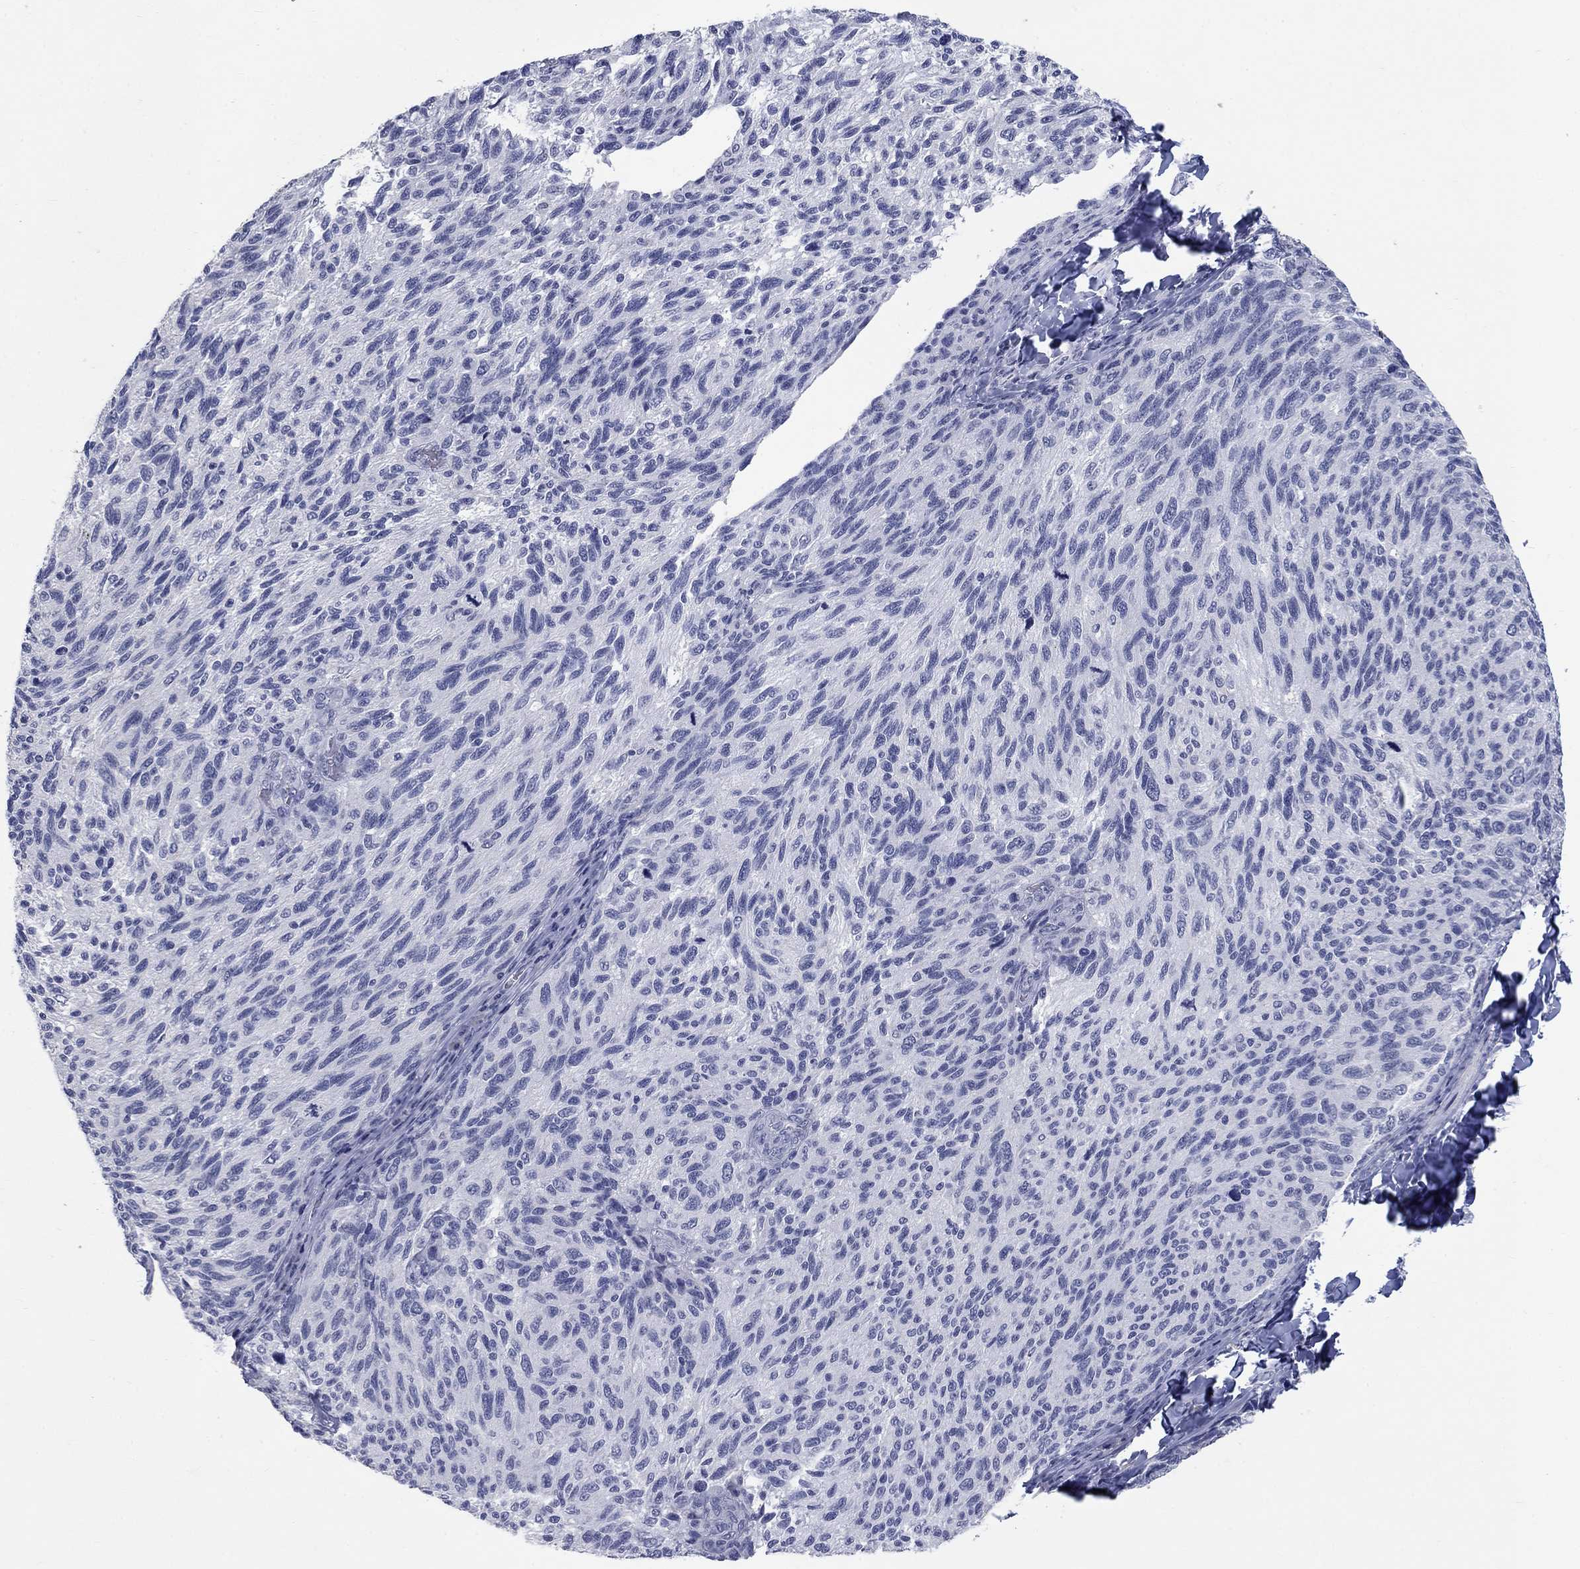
{"staining": {"intensity": "negative", "quantity": "none", "location": "none"}, "tissue": "melanoma", "cell_type": "Tumor cells", "image_type": "cancer", "snomed": [{"axis": "morphology", "description": "Malignant melanoma, NOS"}, {"axis": "topography", "description": "Skin"}], "caption": "The IHC photomicrograph has no significant expression in tumor cells of melanoma tissue.", "gene": "ELAVL4", "patient": {"sex": "female", "age": 73}}